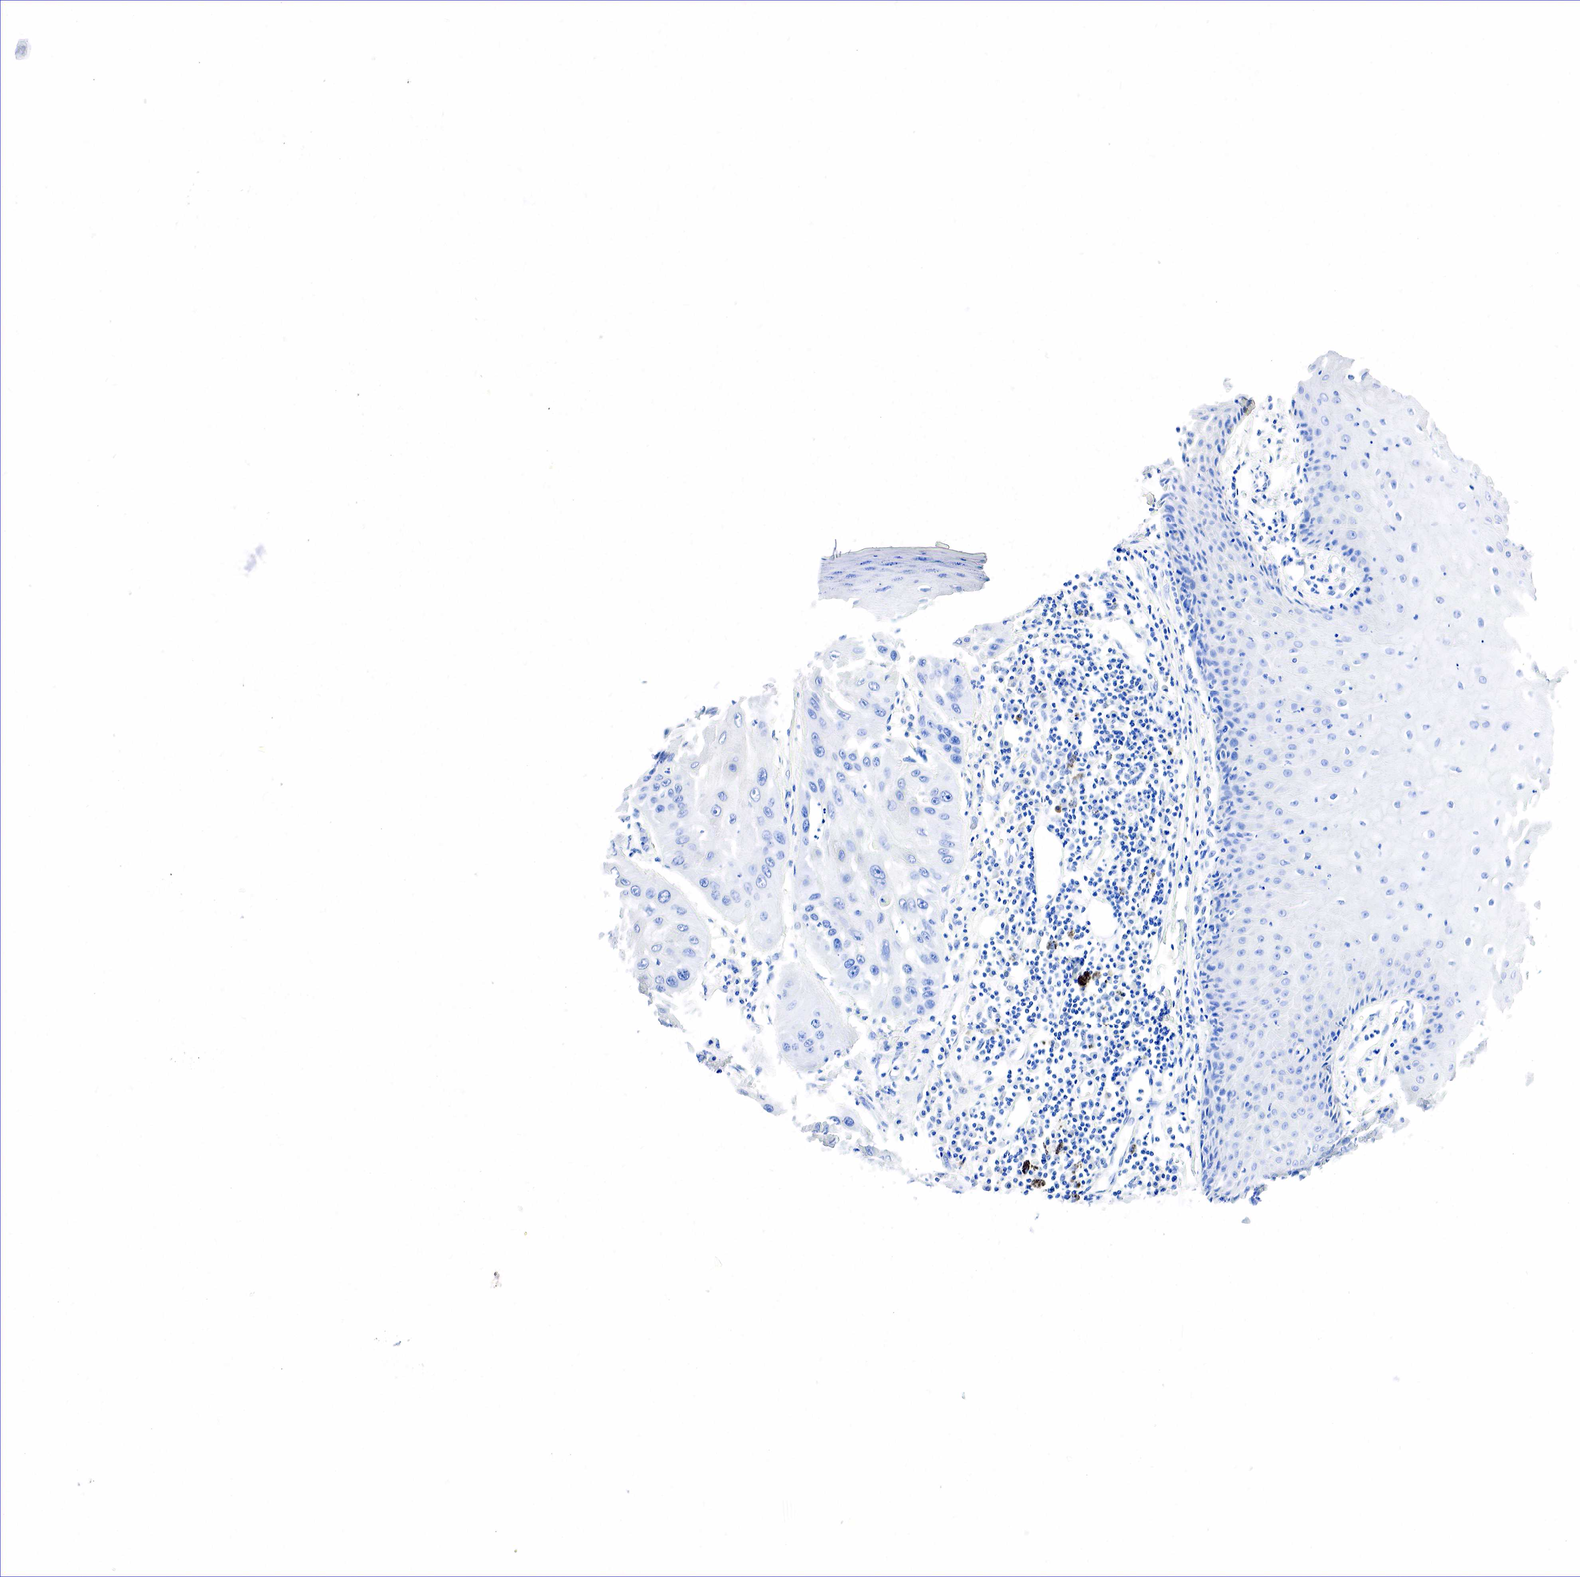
{"staining": {"intensity": "negative", "quantity": "none", "location": "none"}, "tissue": "skin cancer", "cell_type": "Tumor cells", "image_type": "cancer", "snomed": [{"axis": "morphology", "description": "Squamous cell carcinoma, NOS"}, {"axis": "topography", "description": "Skin"}, {"axis": "topography", "description": "Anal"}], "caption": "DAB immunohistochemical staining of human squamous cell carcinoma (skin) demonstrates no significant expression in tumor cells.", "gene": "NKX2-1", "patient": {"sex": "male", "age": 61}}